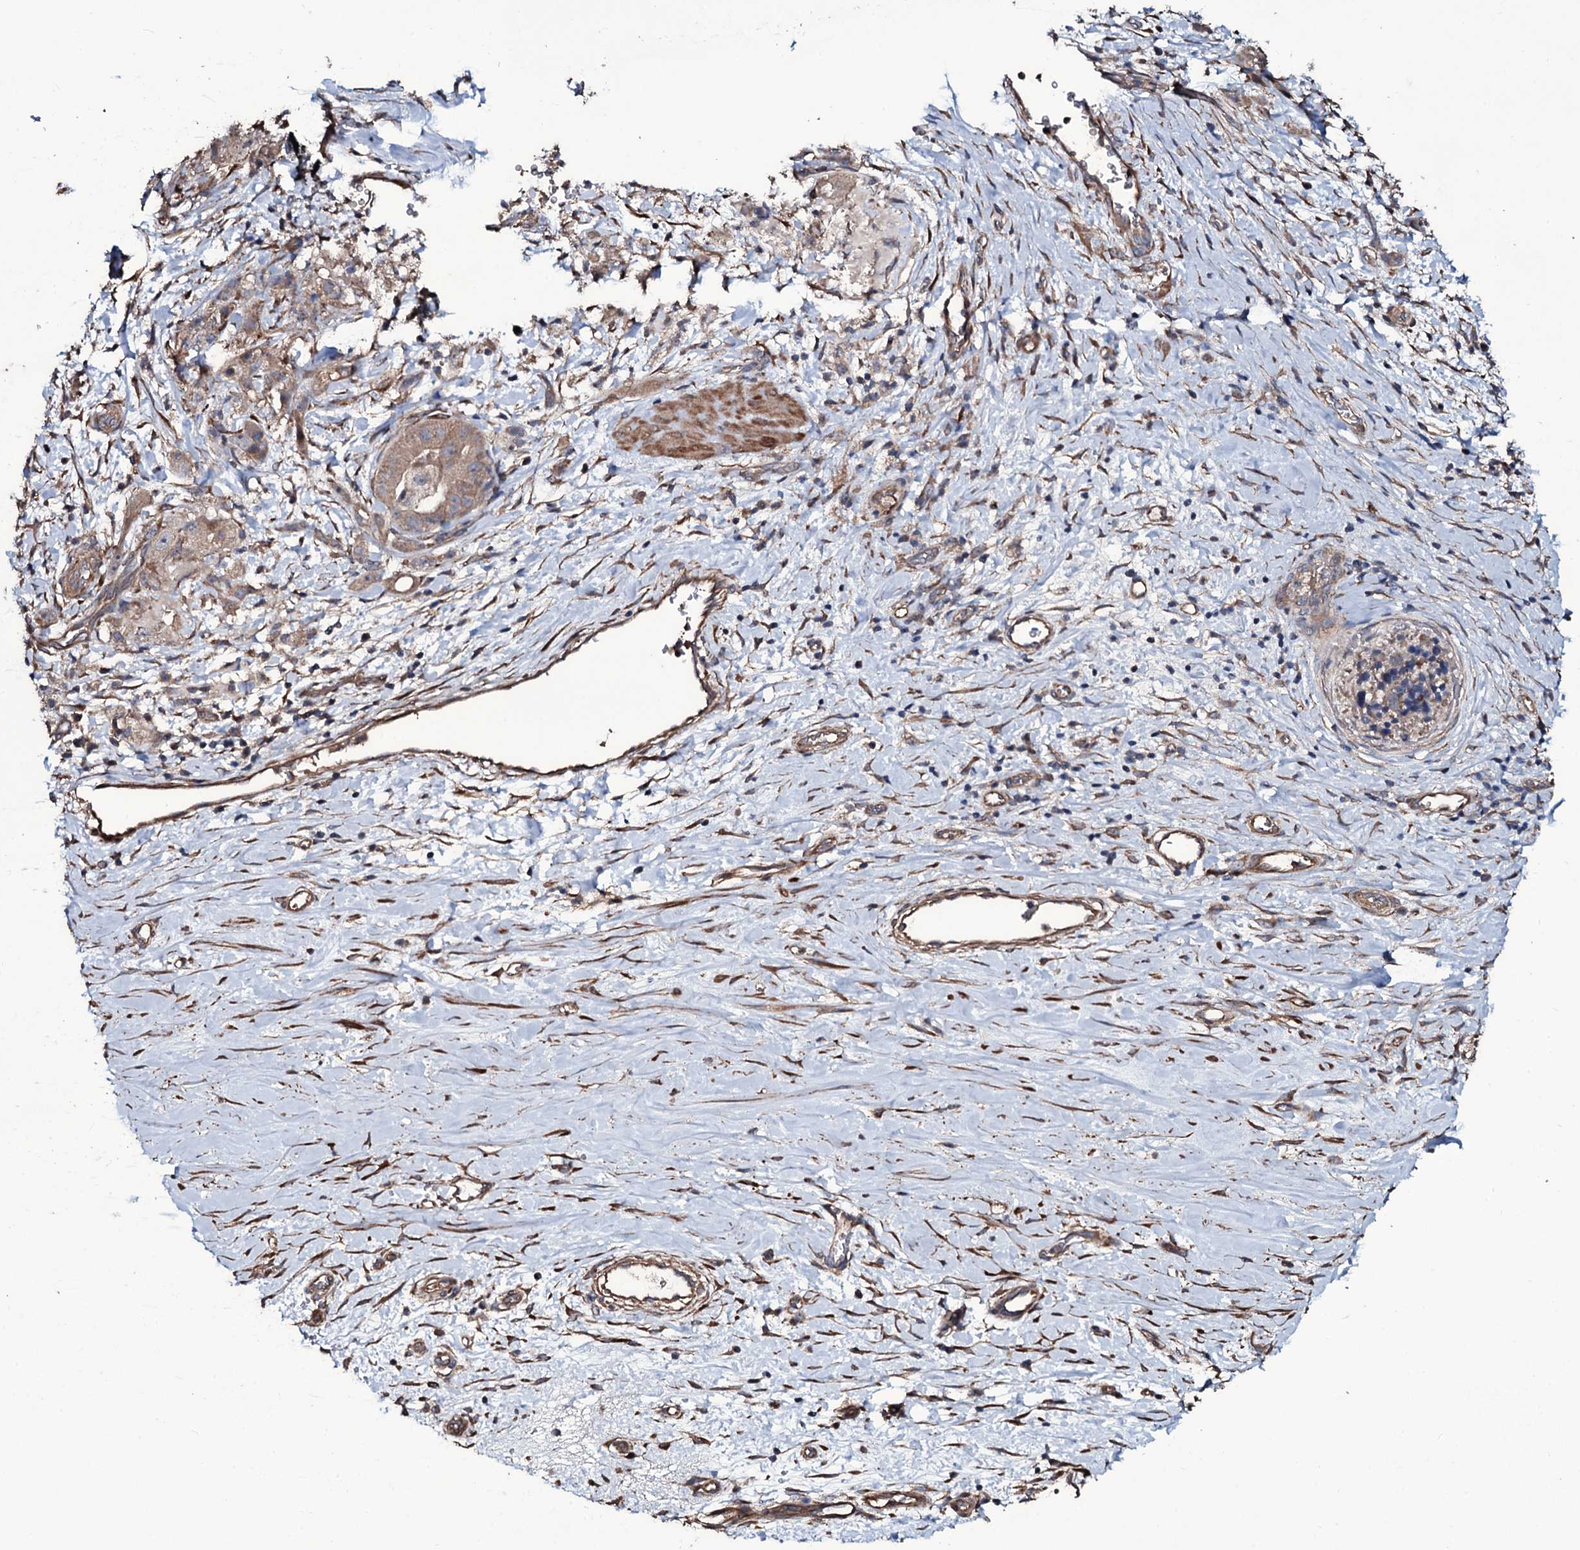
{"staining": {"intensity": "moderate", "quantity": "<25%", "location": "cytoplasmic/membranous"}, "tissue": "stomach cancer", "cell_type": "Tumor cells", "image_type": "cancer", "snomed": [{"axis": "morphology", "description": "Adenocarcinoma, NOS"}, {"axis": "topography", "description": "Stomach"}], "caption": "Stomach cancer (adenocarcinoma) stained with a brown dye displays moderate cytoplasmic/membranous positive positivity in approximately <25% of tumor cells.", "gene": "WIPF3", "patient": {"sex": "male", "age": 48}}